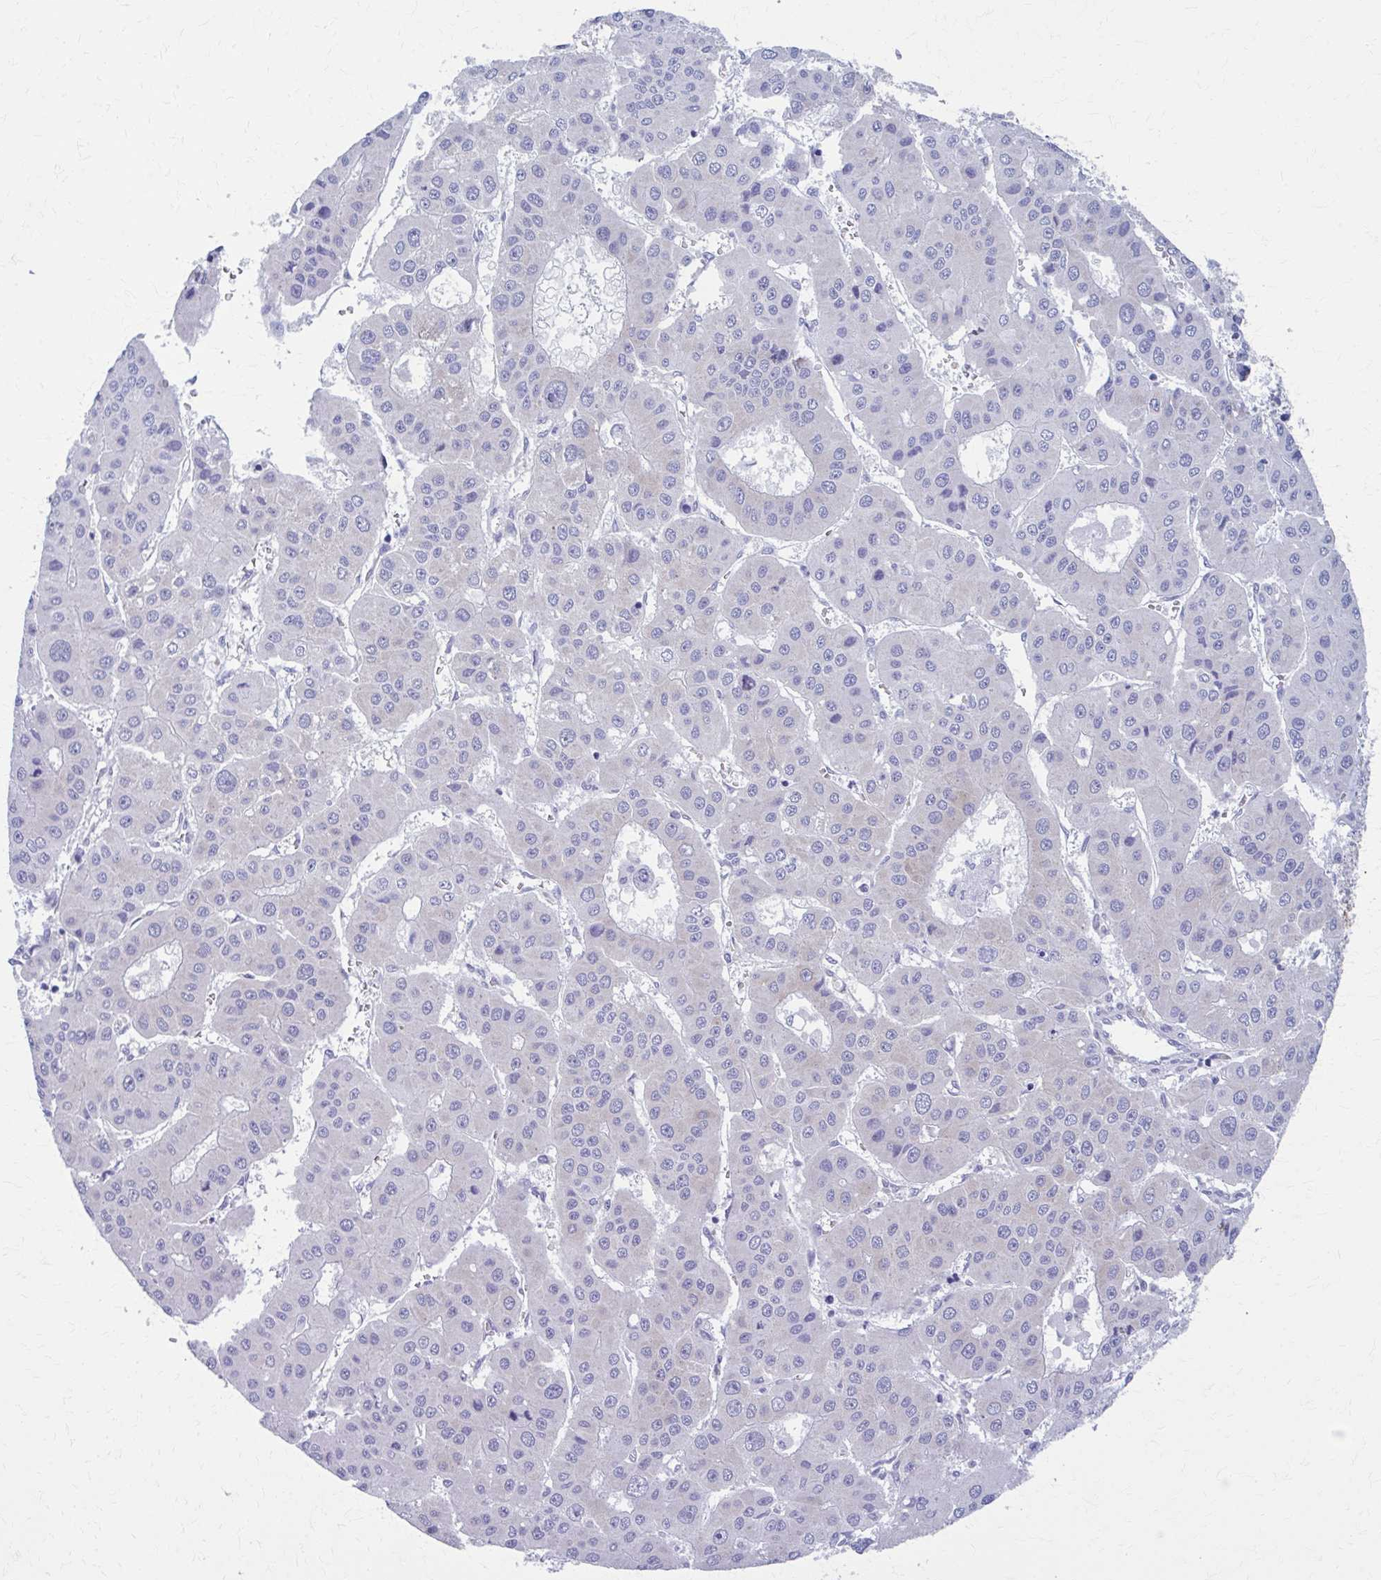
{"staining": {"intensity": "negative", "quantity": "none", "location": "none"}, "tissue": "liver cancer", "cell_type": "Tumor cells", "image_type": "cancer", "snomed": [{"axis": "morphology", "description": "Carcinoma, Hepatocellular, NOS"}, {"axis": "topography", "description": "Liver"}], "caption": "This is an immunohistochemistry micrograph of human liver hepatocellular carcinoma. There is no staining in tumor cells.", "gene": "SPATS2L", "patient": {"sex": "male", "age": 73}}